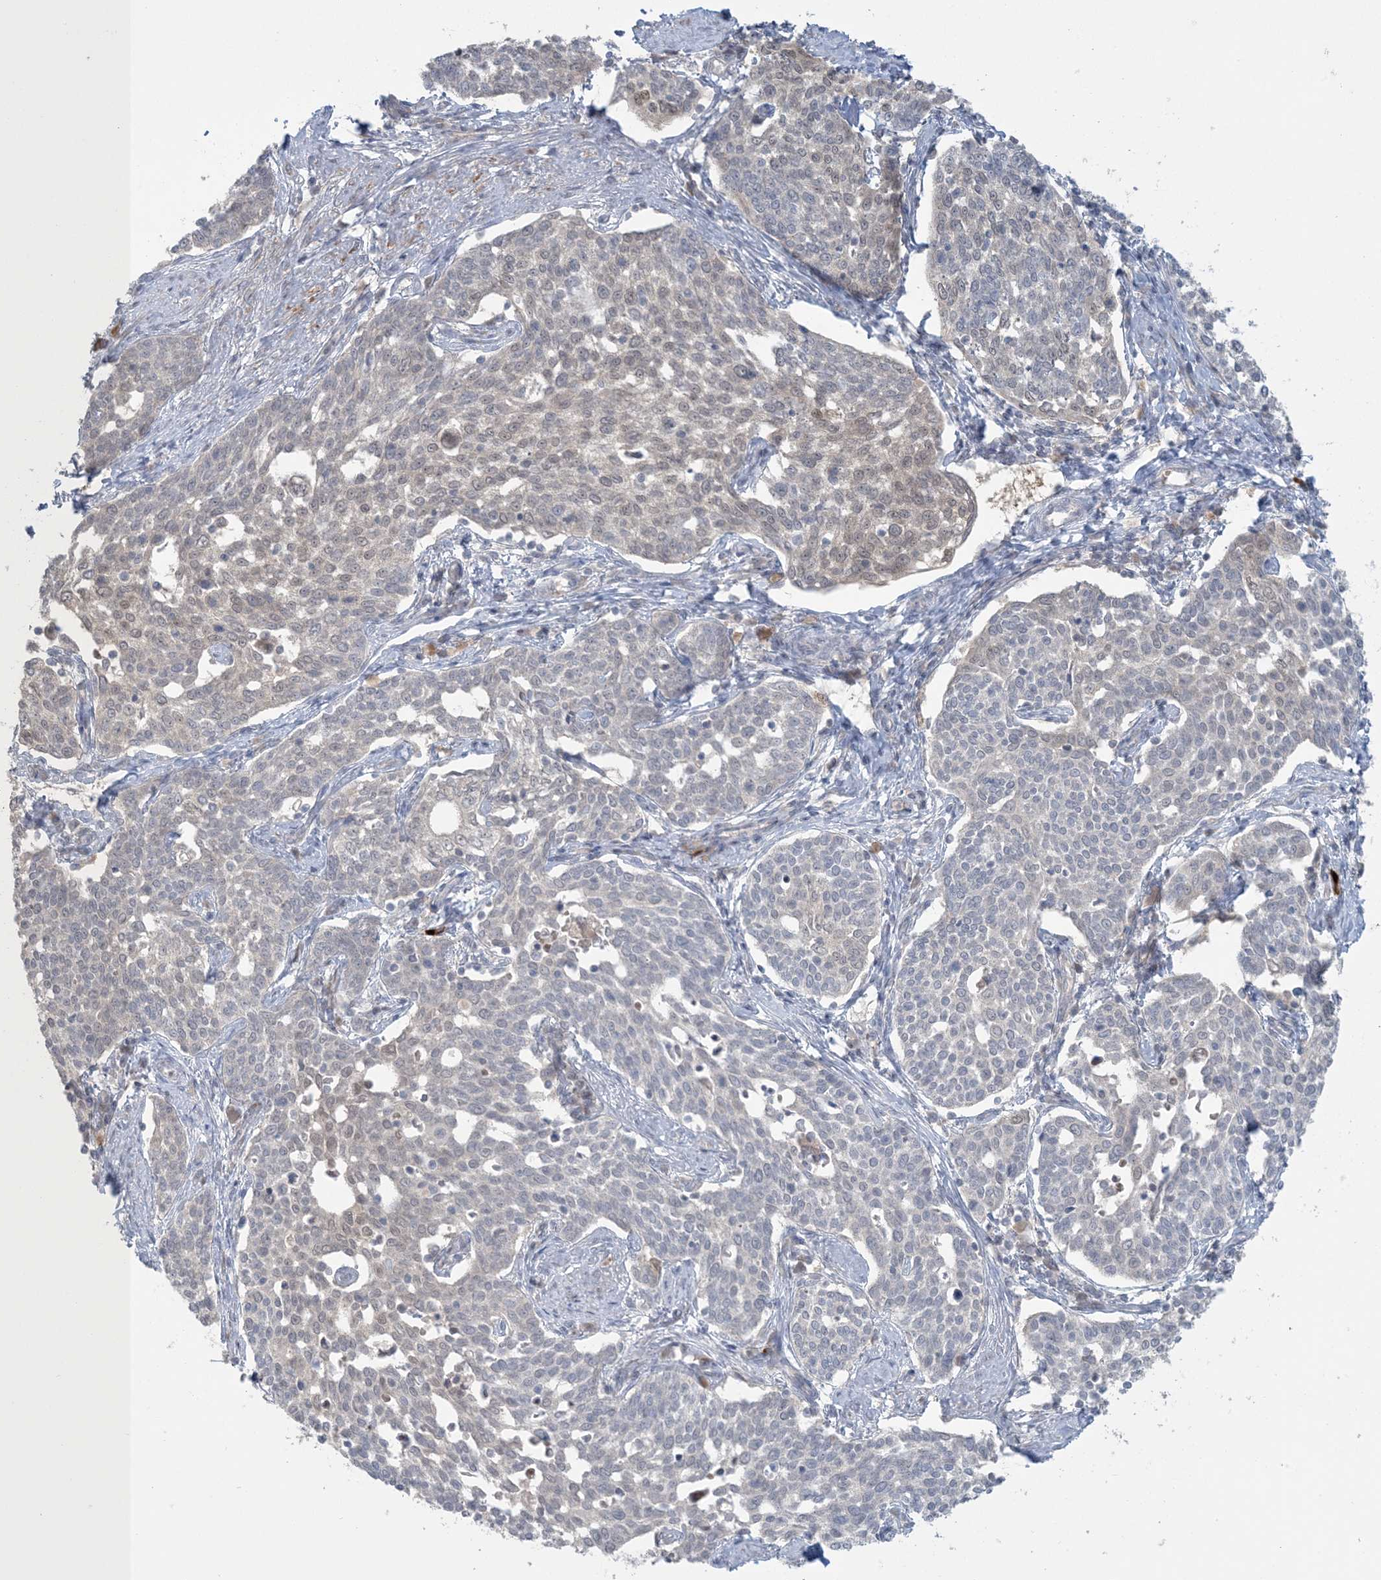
{"staining": {"intensity": "weak", "quantity": "<25%", "location": "nuclear"}, "tissue": "cervical cancer", "cell_type": "Tumor cells", "image_type": "cancer", "snomed": [{"axis": "morphology", "description": "Squamous cell carcinoma, NOS"}, {"axis": "topography", "description": "Cervix"}], "caption": "Cervical squamous cell carcinoma was stained to show a protein in brown. There is no significant expression in tumor cells.", "gene": "NRBP2", "patient": {"sex": "female", "age": 34}}